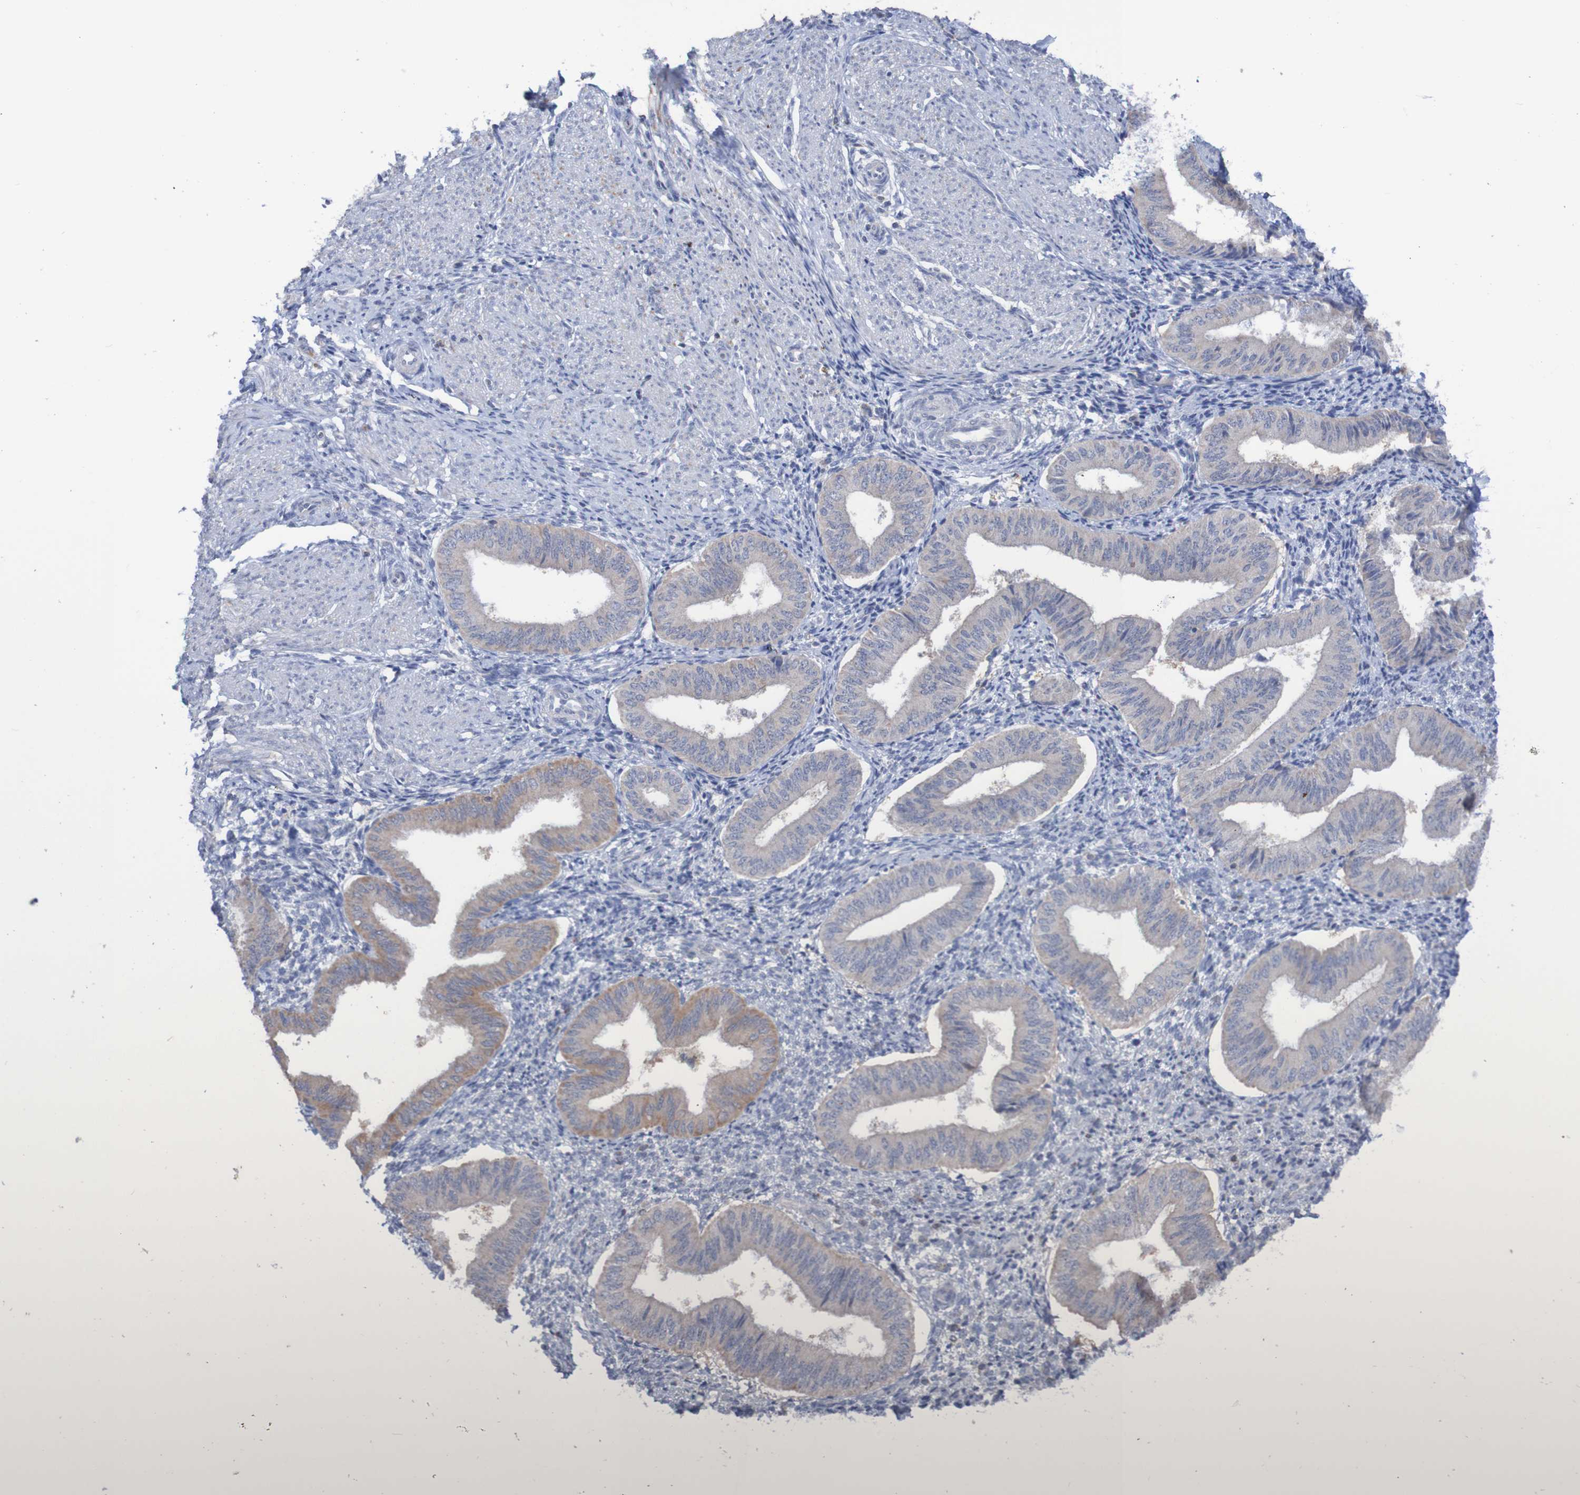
{"staining": {"intensity": "negative", "quantity": "none", "location": "none"}, "tissue": "endometrium", "cell_type": "Cells in endometrial stroma", "image_type": "normal", "snomed": [{"axis": "morphology", "description": "Normal tissue, NOS"}, {"axis": "topography", "description": "Endometrium"}], "caption": "Endometrium stained for a protein using immunohistochemistry displays no expression cells in endometrial stroma.", "gene": "C3orf18", "patient": {"sex": "female", "age": 50}}